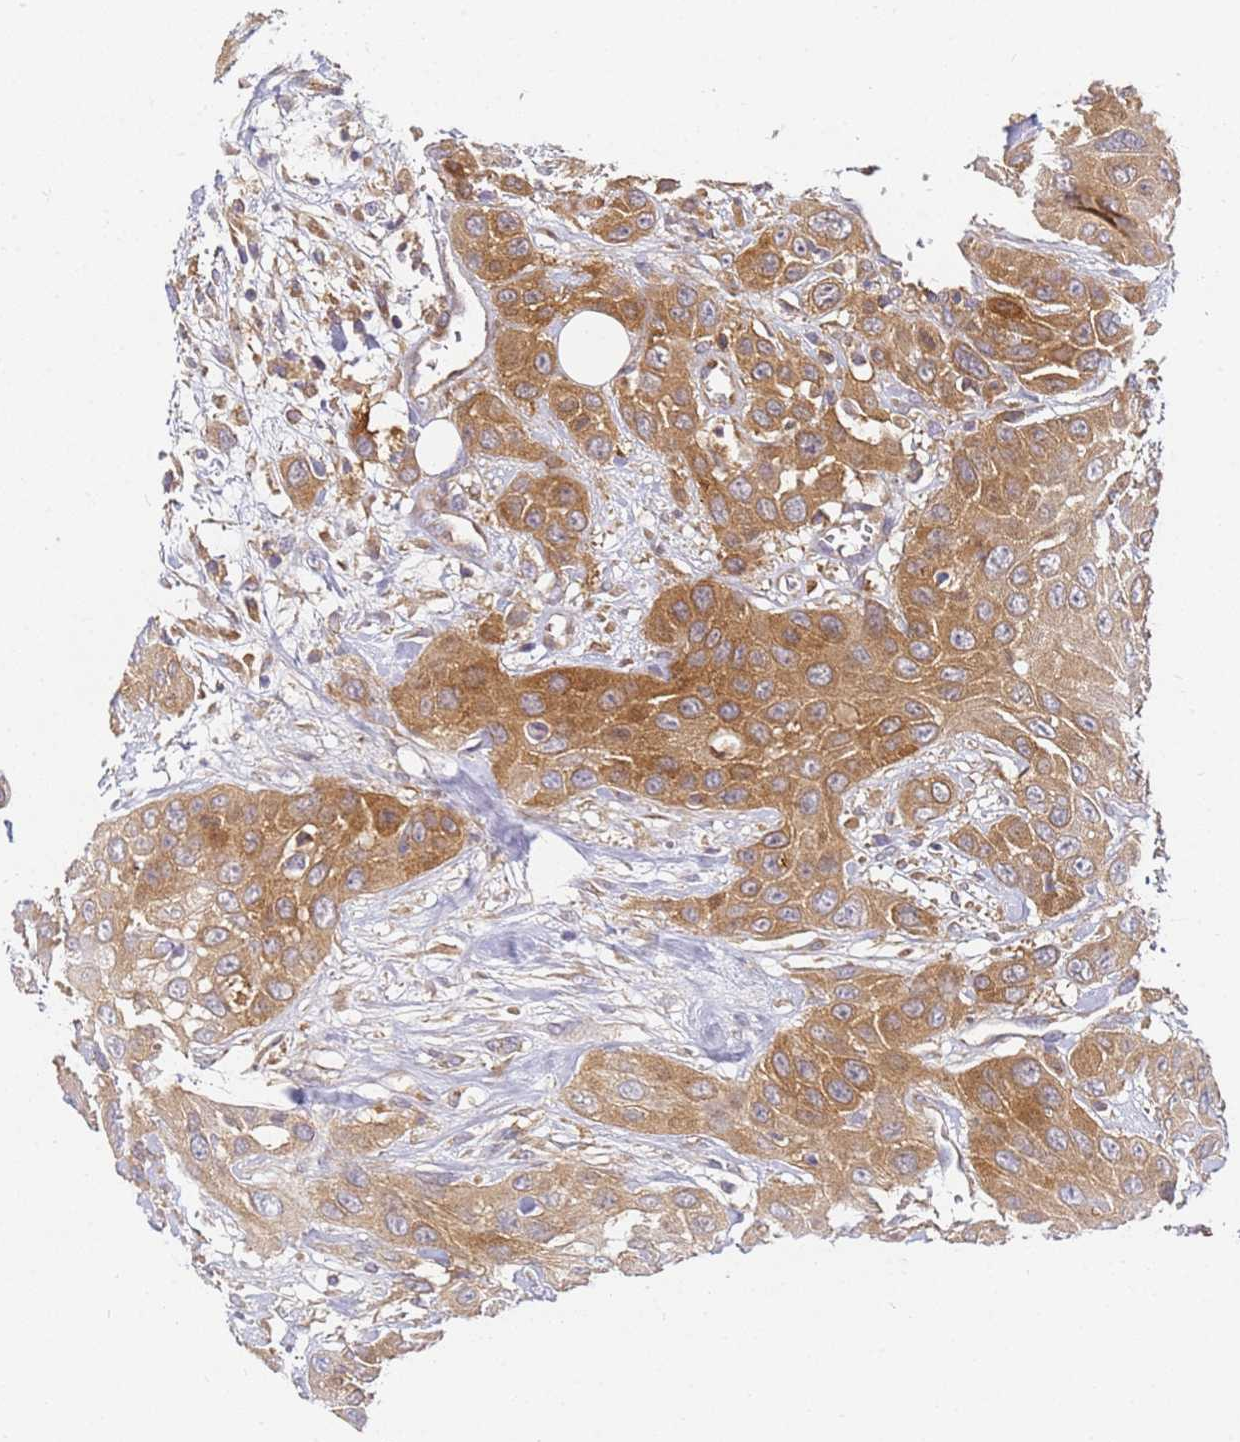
{"staining": {"intensity": "moderate", "quantity": ">75%", "location": "cytoplasmic/membranous"}, "tissue": "head and neck cancer", "cell_type": "Tumor cells", "image_type": "cancer", "snomed": [{"axis": "morphology", "description": "Squamous cell carcinoma, NOS"}, {"axis": "topography", "description": "Head-Neck"}], "caption": "Approximately >75% of tumor cells in head and neck squamous cell carcinoma exhibit moderate cytoplasmic/membranous protein staining as visualized by brown immunohistochemical staining.", "gene": "CHM", "patient": {"sex": "male", "age": 81}}